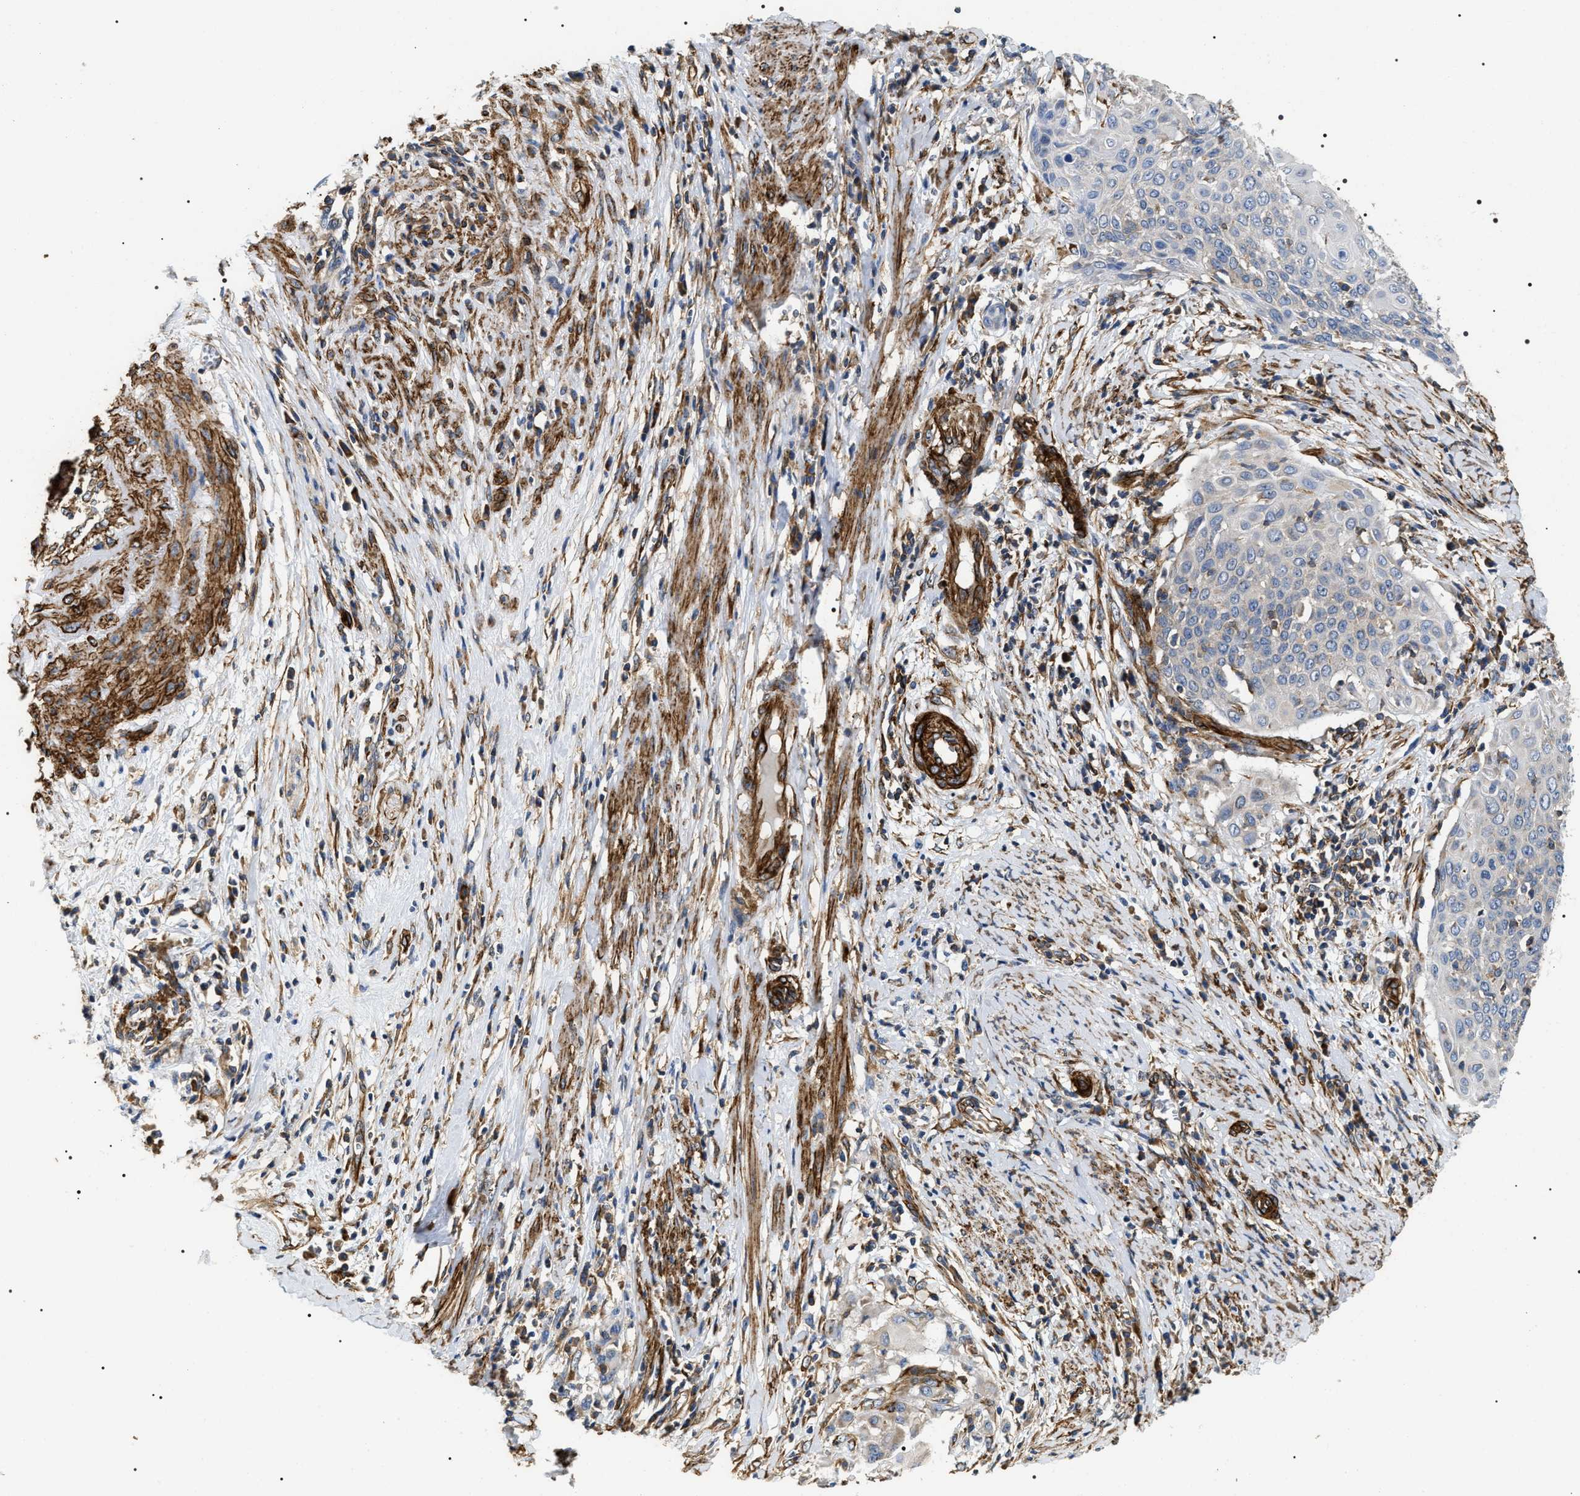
{"staining": {"intensity": "negative", "quantity": "none", "location": "none"}, "tissue": "cervical cancer", "cell_type": "Tumor cells", "image_type": "cancer", "snomed": [{"axis": "morphology", "description": "Squamous cell carcinoma, NOS"}, {"axis": "topography", "description": "Cervix"}], "caption": "This is a histopathology image of immunohistochemistry staining of squamous cell carcinoma (cervical), which shows no positivity in tumor cells.", "gene": "ZC3HAV1L", "patient": {"sex": "female", "age": 39}}